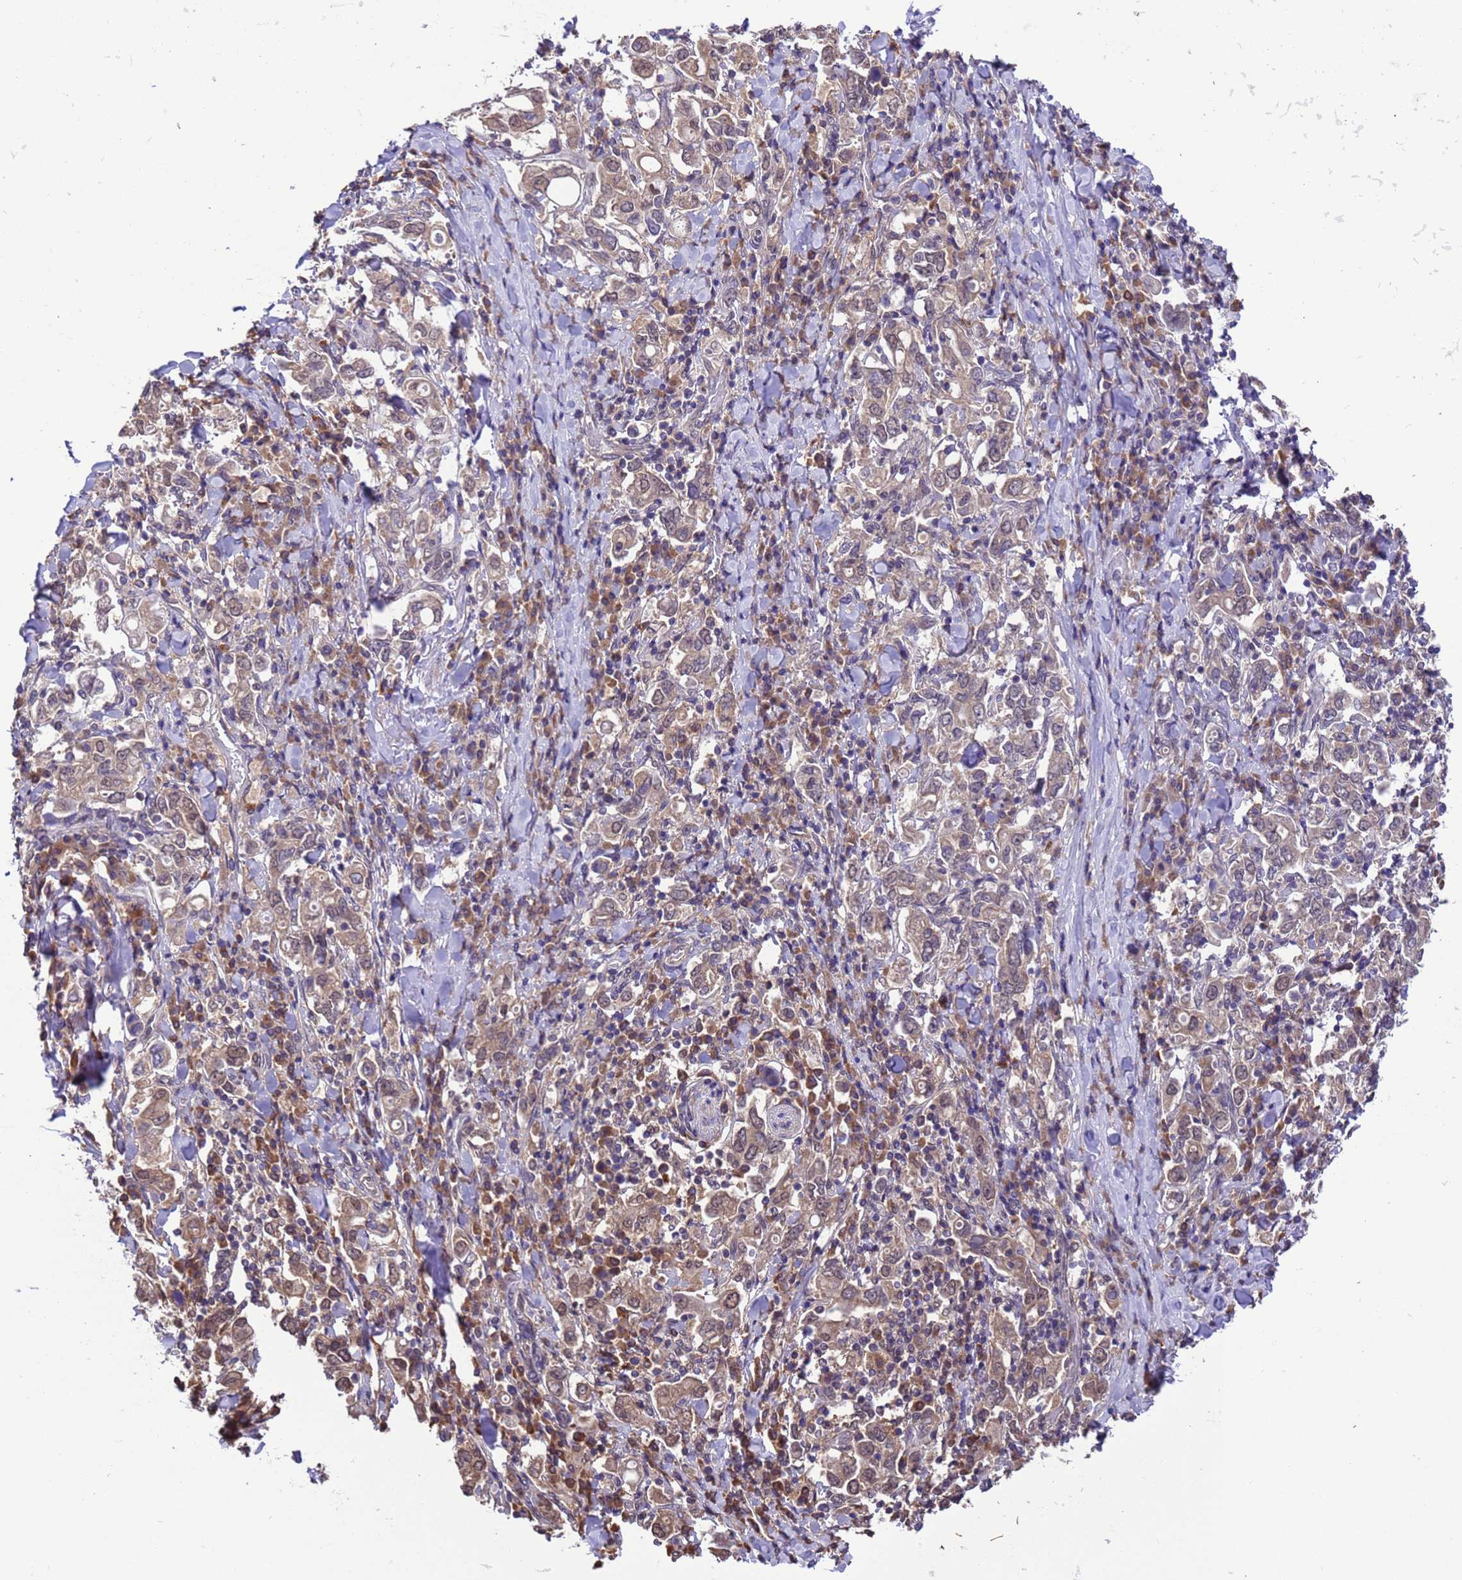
{"staining": {"intensity": "weak", "quantity": "25%-75%", "location": "cytoplasmic/membranous,nuclear"}, "tissue": "stomach cancer", "cell_type": "Tumor cells", "image_type": "cancer", "snomed": [{"axis": "morphology", "description": "Adenocarcinoma, NOS"}, {"axis": "topography", "description": "Stomach, upper"}], "caption": "The micrograph displays a brown stain indicating the presence of a protein in the cytoplasmic/membranous and nuclear of tumor cells in stomach cancer (adenocarcinoma).", "gene": "ZFP69B", "patient": {"sex": "male", "age": 62}}